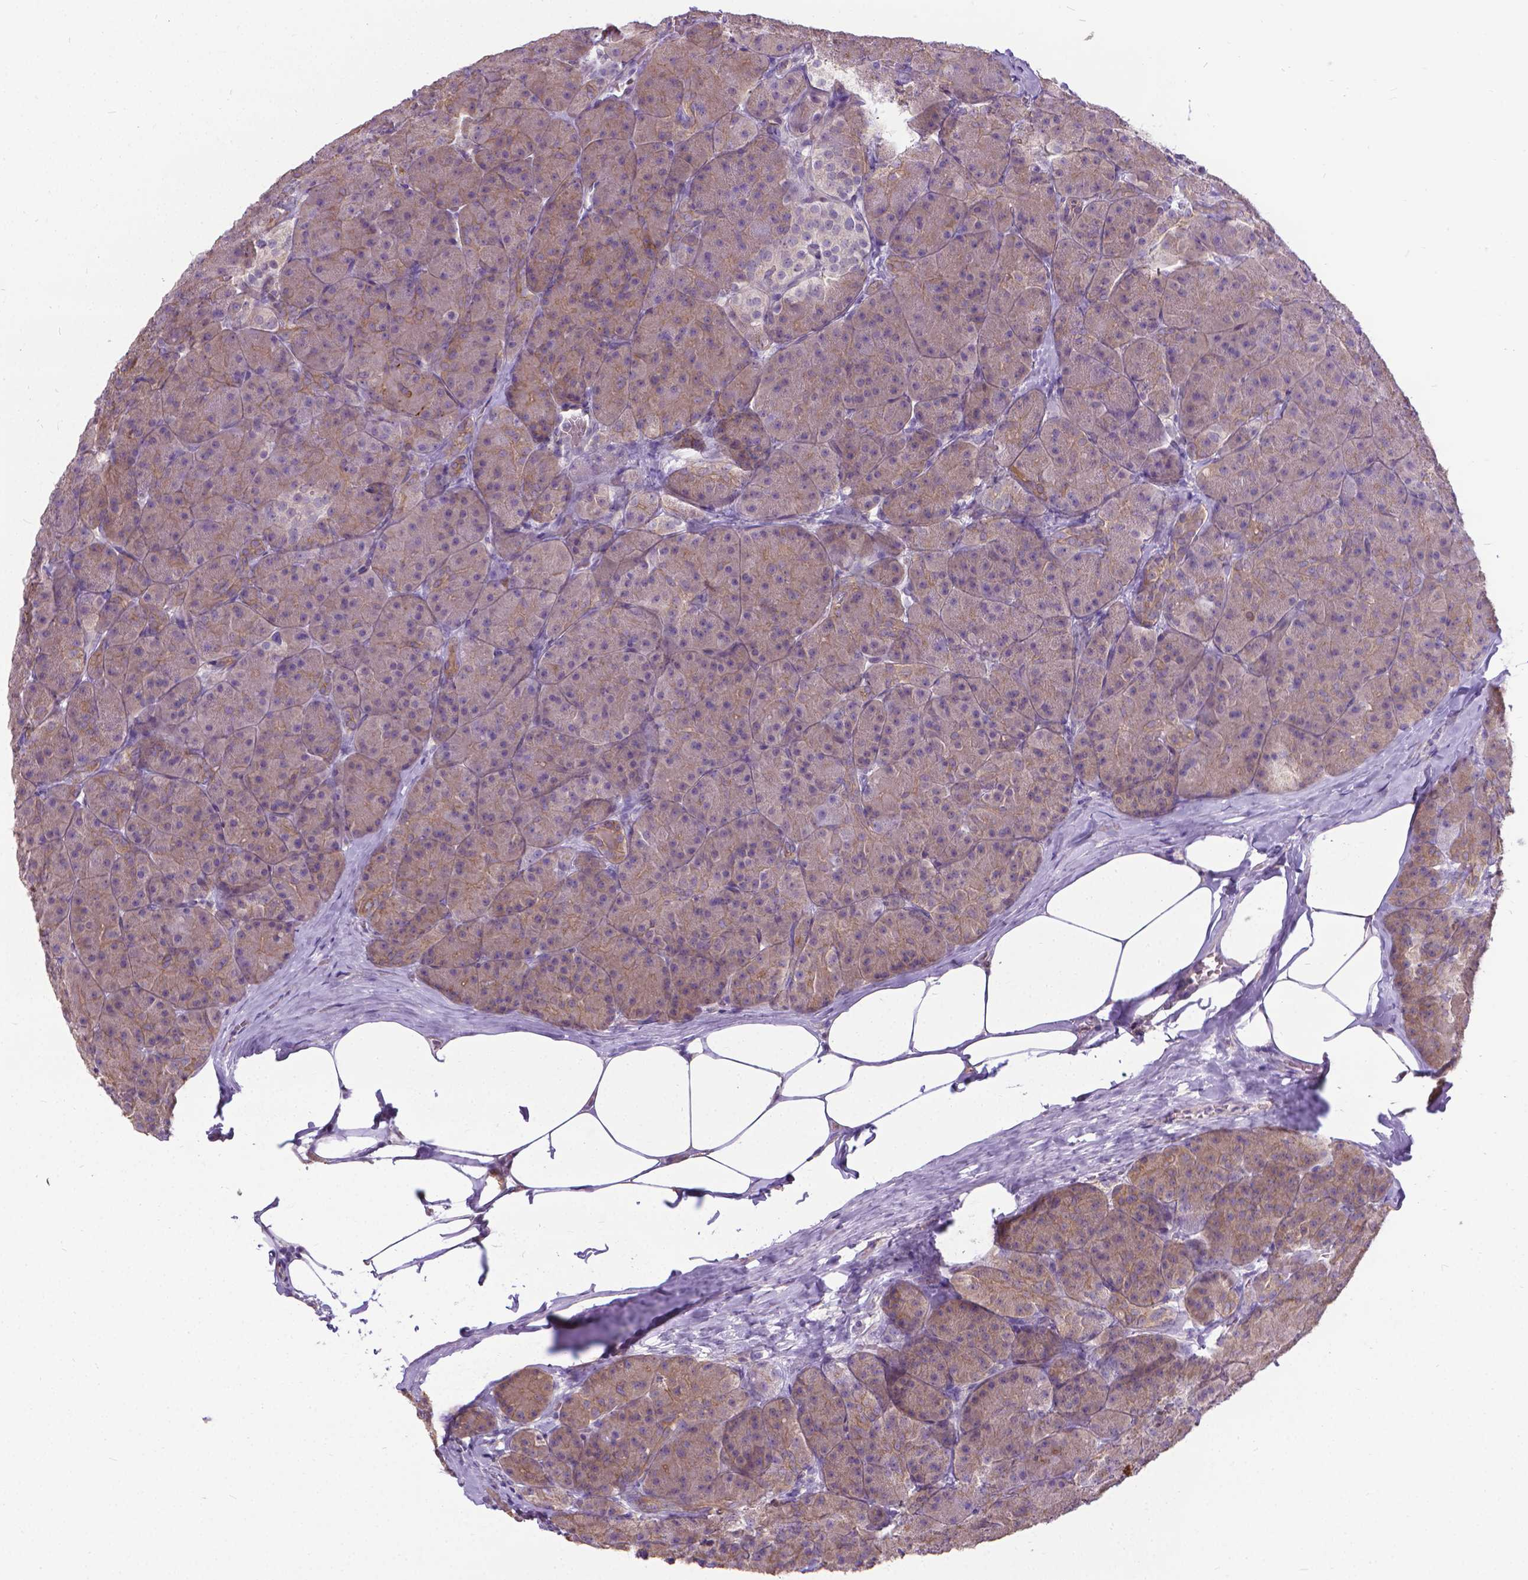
{"staining": {"intensity": "weak", "quantity": "25%-75%", "location": "cytoplasmic/membranous"}, "tissue": "pancreas", "cell_type": "Exocrine glandular cells", "image_type": "normal", "snomed": [{"axis": "morphology", "description": "Normal tissue, NOS"}, {"axis": "topography", "description": "Pancreas"}], "caption": "Weak cytoplasmic/membranous protein staining is appreciated in approximately 25%-75% of exocrine glandular cells in pancreas.", "gene": "CFAP299", "patient": {"sex": "male", "age": 57}}